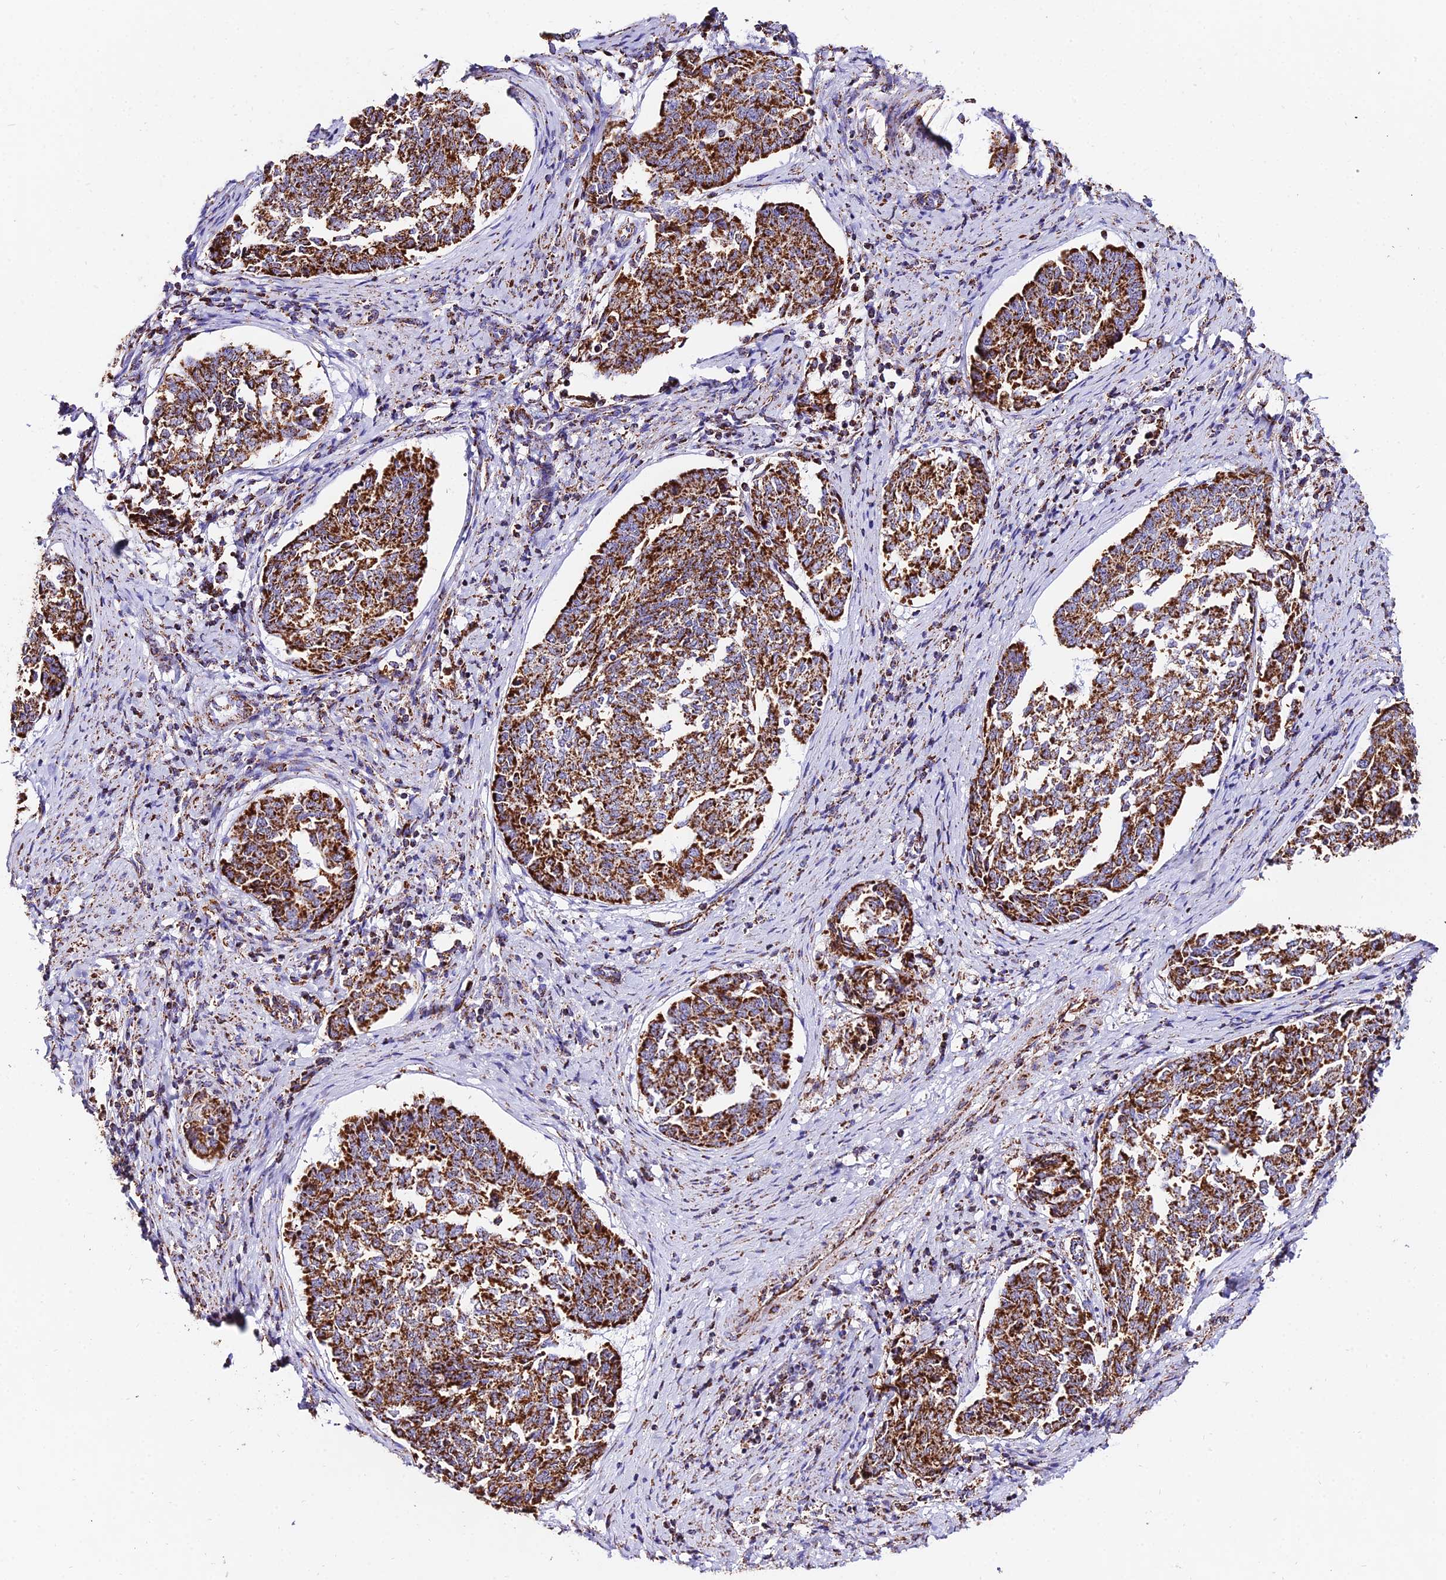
{"staining": {"intensity": "strong", "quantity": ">75%", "location": "cytoplasmic/membranous"}, "tissue": "endometrial cancer", "cell_type": "Tumor cells", "image_type": "cancer", "snomed": [{"axis": "morphology", "description": "Adenocarcinoma, NOS"}, {"axis": "topography", "description": "Endometrium"}], "caption": "Immunohistochemical staining of human adenocarcinoma (endometrial) reveals high levels of strong cytoplasmic/membranous protein staining in approximately >75% of tumor cells.", "gene": "ATP5PD", "patient": {"sex": "female", "age": 80}}